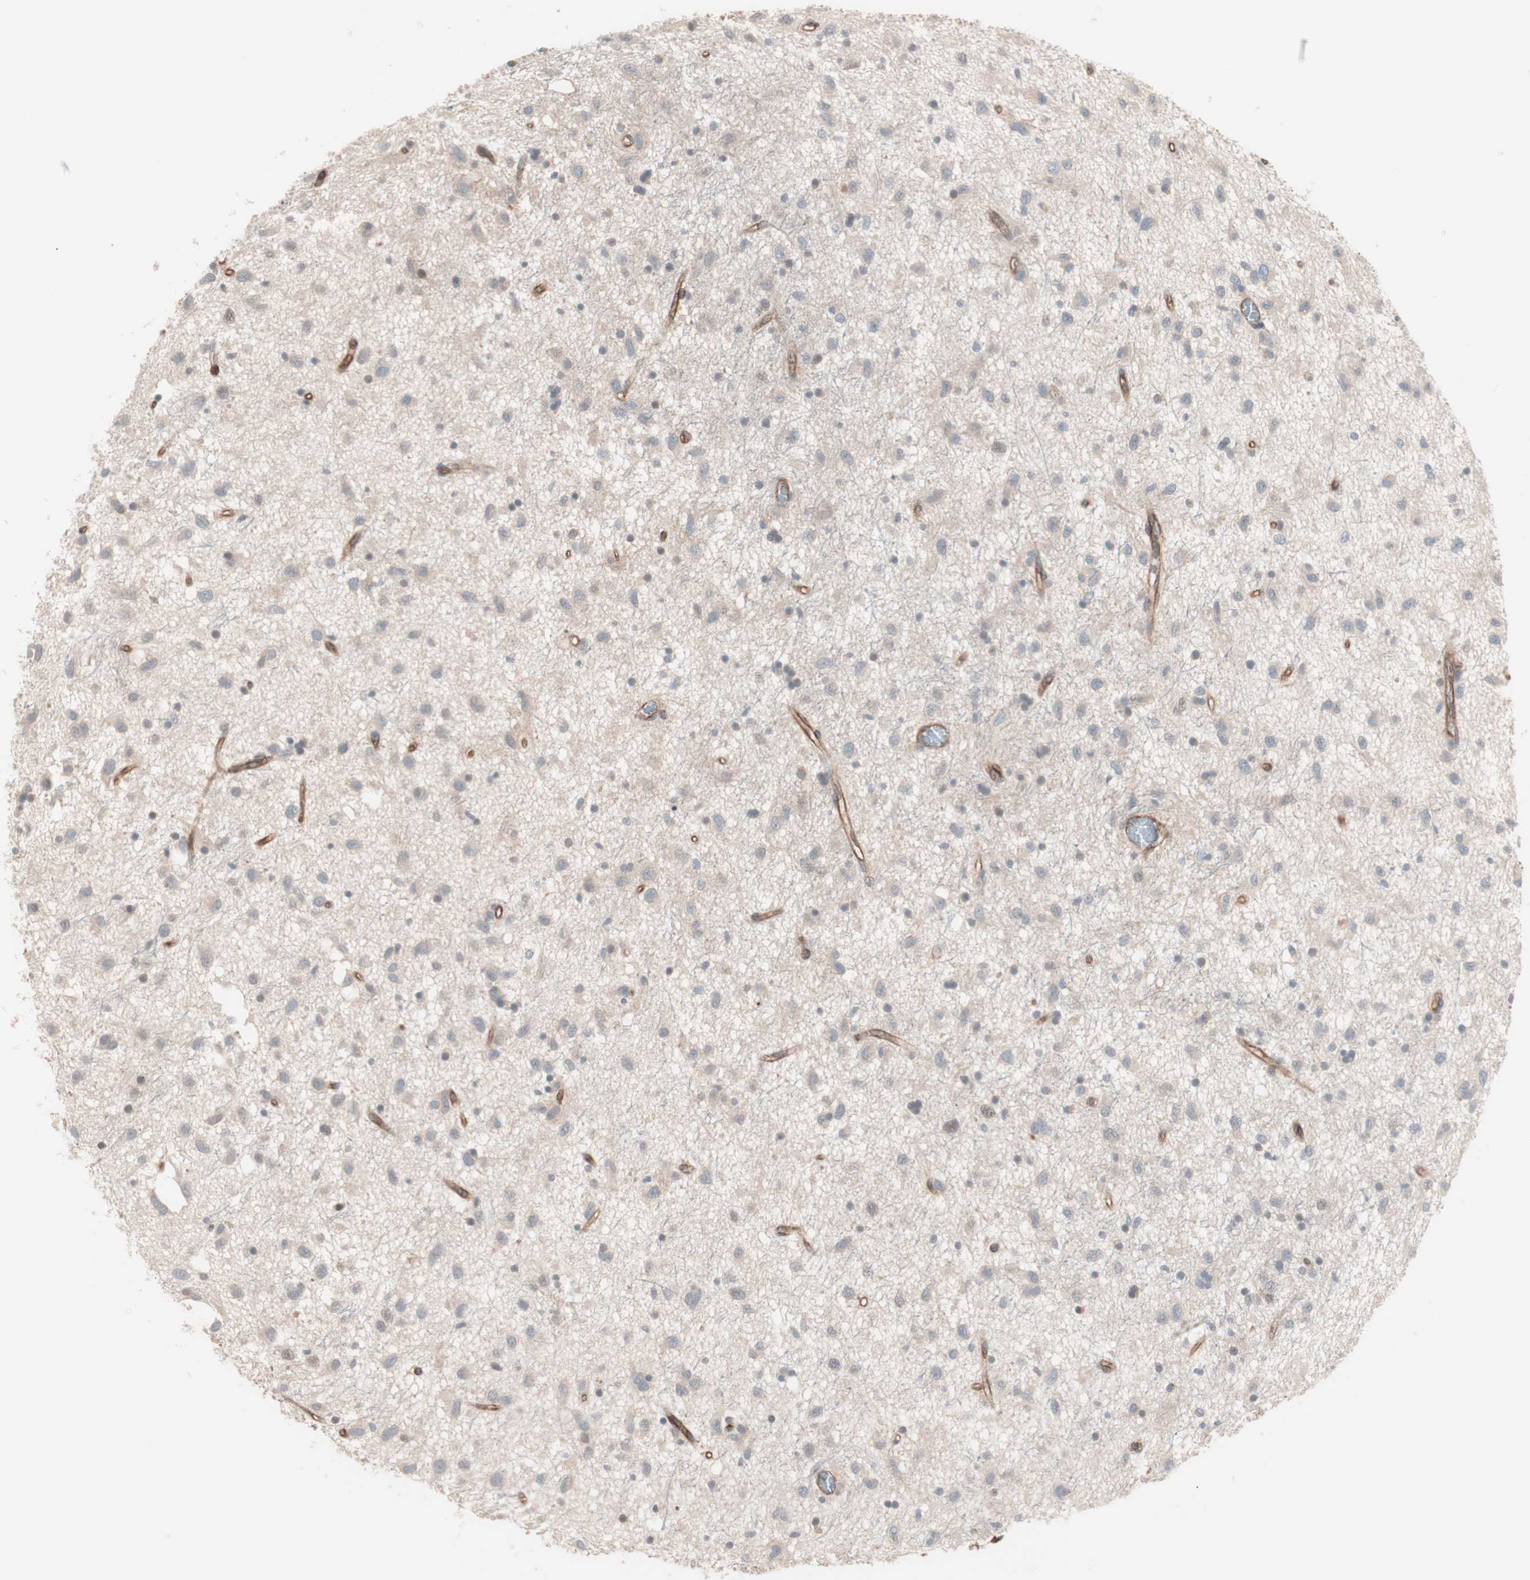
{"staining": {"intensity": "negative", "quantity": "none", "location": "none"}, "tissue": "glioma", "cell_type": "Tumor cells", "image_type": "cancer", "snomed": [{"axis": "morphology", "description": "Glioma, malignant, Low grade"}, {"axis": "topography", "description": "Brain"}], "caption": "High magnification brightfield microscopy of malignant glioma (low-grade) stained with DAB (brown) and counterstained with hematoxylin (blue): tumor cells show no significant expression. The staining was performed using DAB (3,3'-diaminobenzidine) to visualize the protein expression in brown, while the nuclei were stained in blue with hematoxylin (Magnification: 20x).", "gene": "ALG5", "patient": {"sex": "male", "age": 77}}